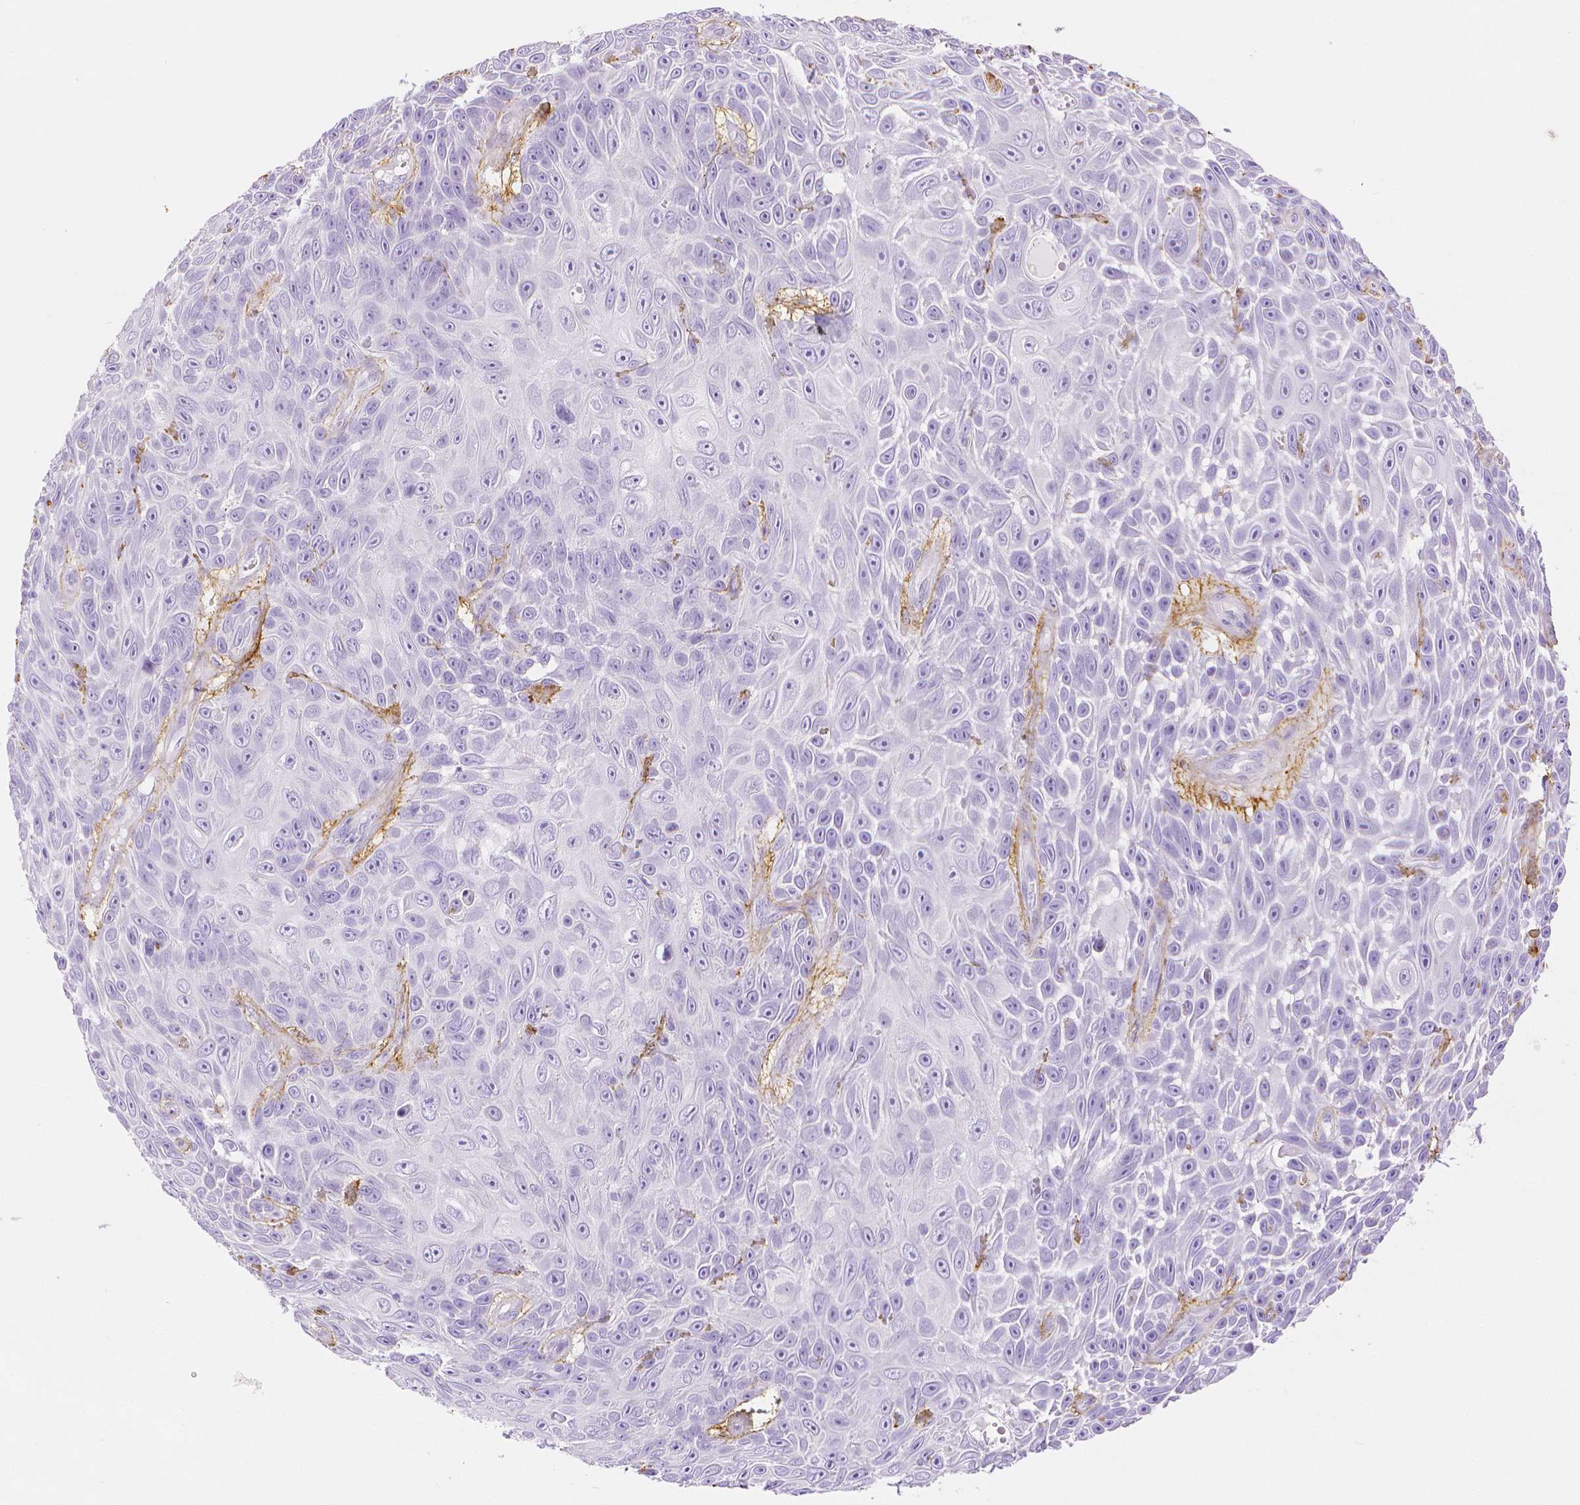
{"staining": {"intensity": "negative", "quantity": "none", "location": "none"}, "tissue": "skin cancer", "cell_type": "Tumor cells", "image_type": "cancer", "snomed": [{"axis": "morphology", "description": "Squamous cell carcinoma, NOS"}, {"axis": "topography", "description": "Skin"}], "caption": "Immunohistochemical staining of human skin cancer (squamous cell carcinoma) demonstrates no significant expression in tumor cells.", "gene": "FBN1", "patient": {"sex": "male", "age": 82}}